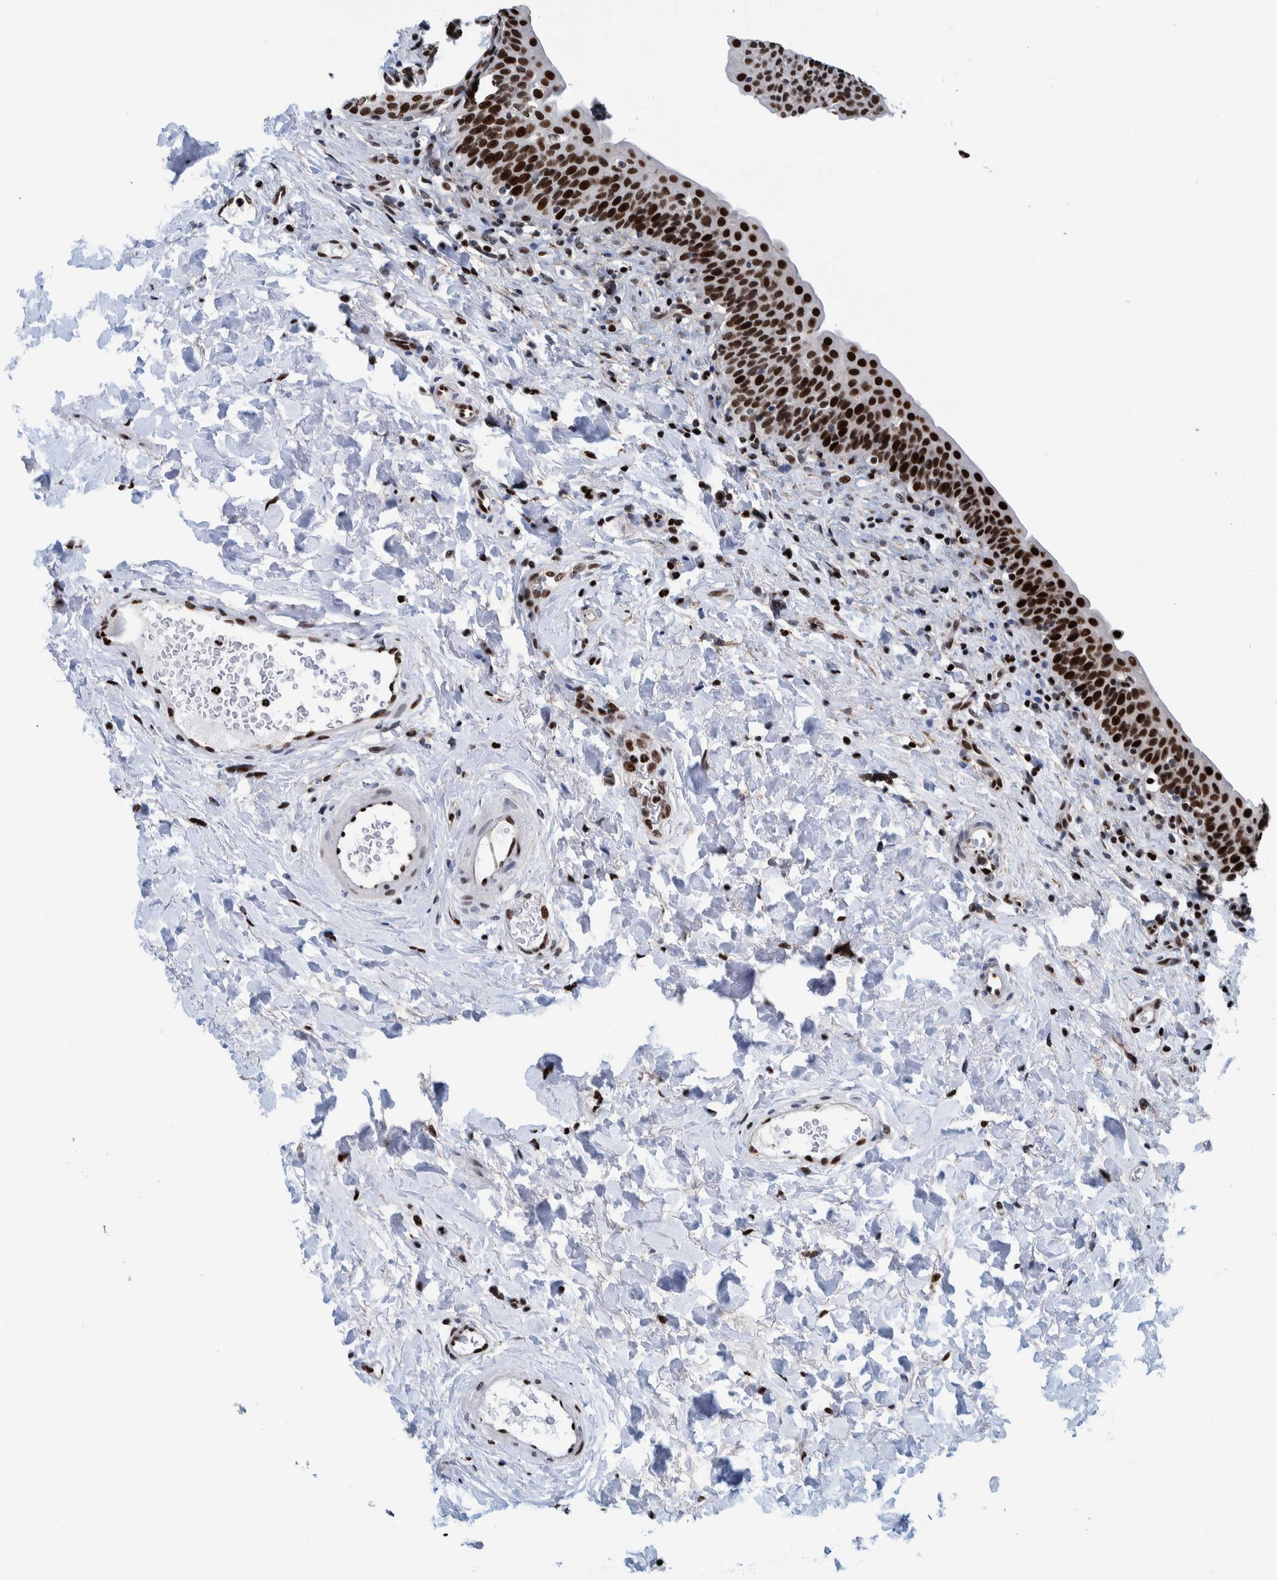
{"staining": {"intensity": "strong", "quantity": ">75%", "location": "nuclear"}, "tissue": "urinary bladder", "cell_type": "Urothelial cells", "image_type": "normal", "snomed": [{"axis": "morphology", "description": "Normal tissue, NOS"}, {"axis": "topography", "description": "Urinary bladder"}], "caption": "Urinary bladder stained with DAB (3,3'-diaminobenzidine) immunohistochemistry reveals high levels of strong nuclear expression in approximately >75% of urothelial cells.", "gene": "HEATR9", "patient": {"sex": "male", "age": 83}}